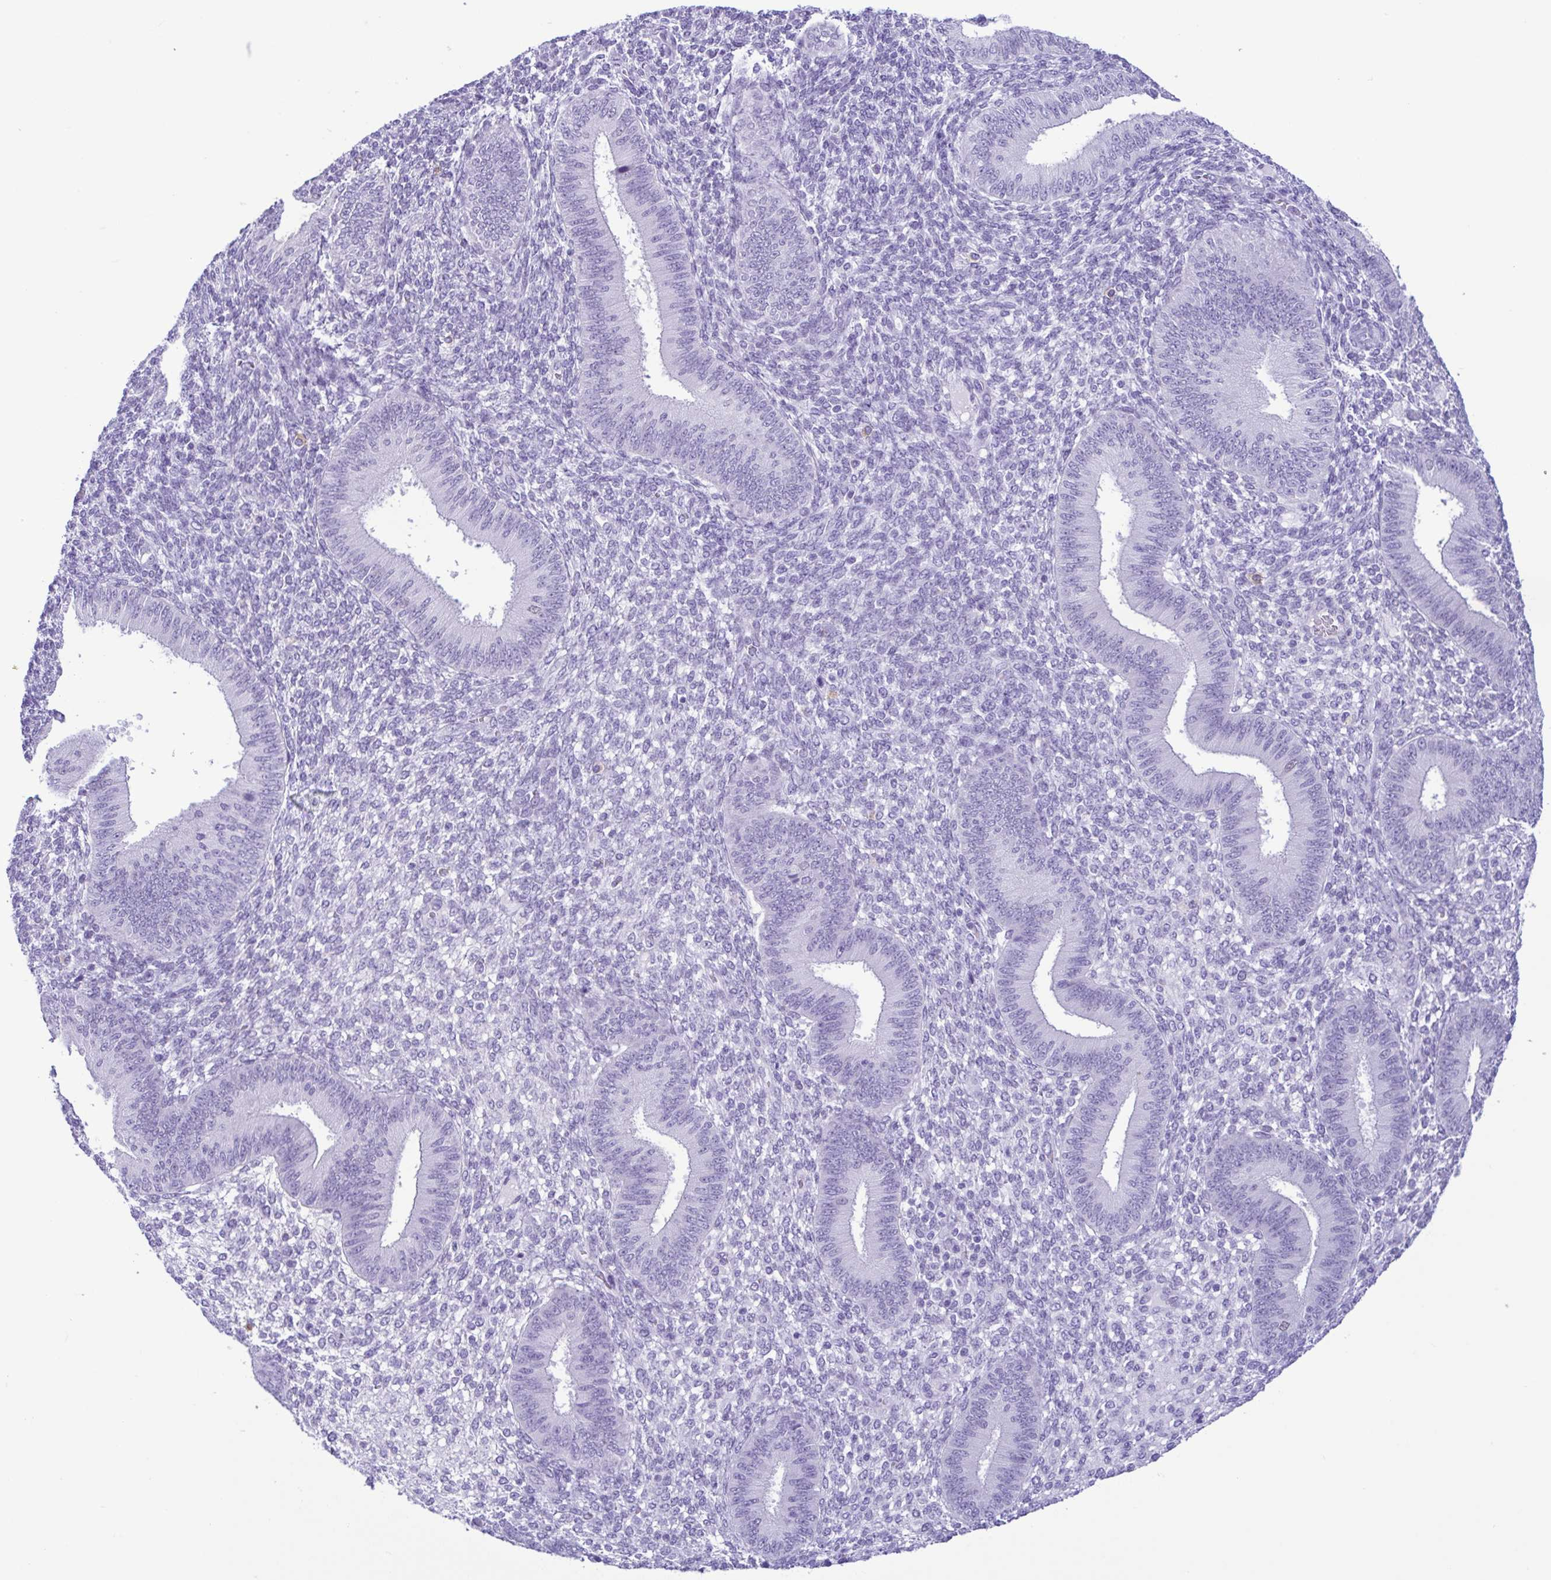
{"staining": {"intensity": "negative", "quantity": "none", "location": "none"}, "tissue": "endometrium", "cell_type": "Cells in endometrial stroma", "image_type": "normal", "snomed": [{"axis": "morphology", "description": "Normal tissue, NOS"}, {"axis": "topography", "description": "Endometrium"}], "caption": "DAB (3,3'-diaminobenzidine) immunohistochemical staining of normal endometrium exhibits no significant positivity in cells in endometrial stroma. Brightfield microscopy of immunohistochemistry (IHC) stained with DAB (3,3'-diaminobenzidine) (brown) and hematoxylin (blue), captured at high magnification.", "gene": "SPATA16", "patient": {"sex": "female", "age": 39}}